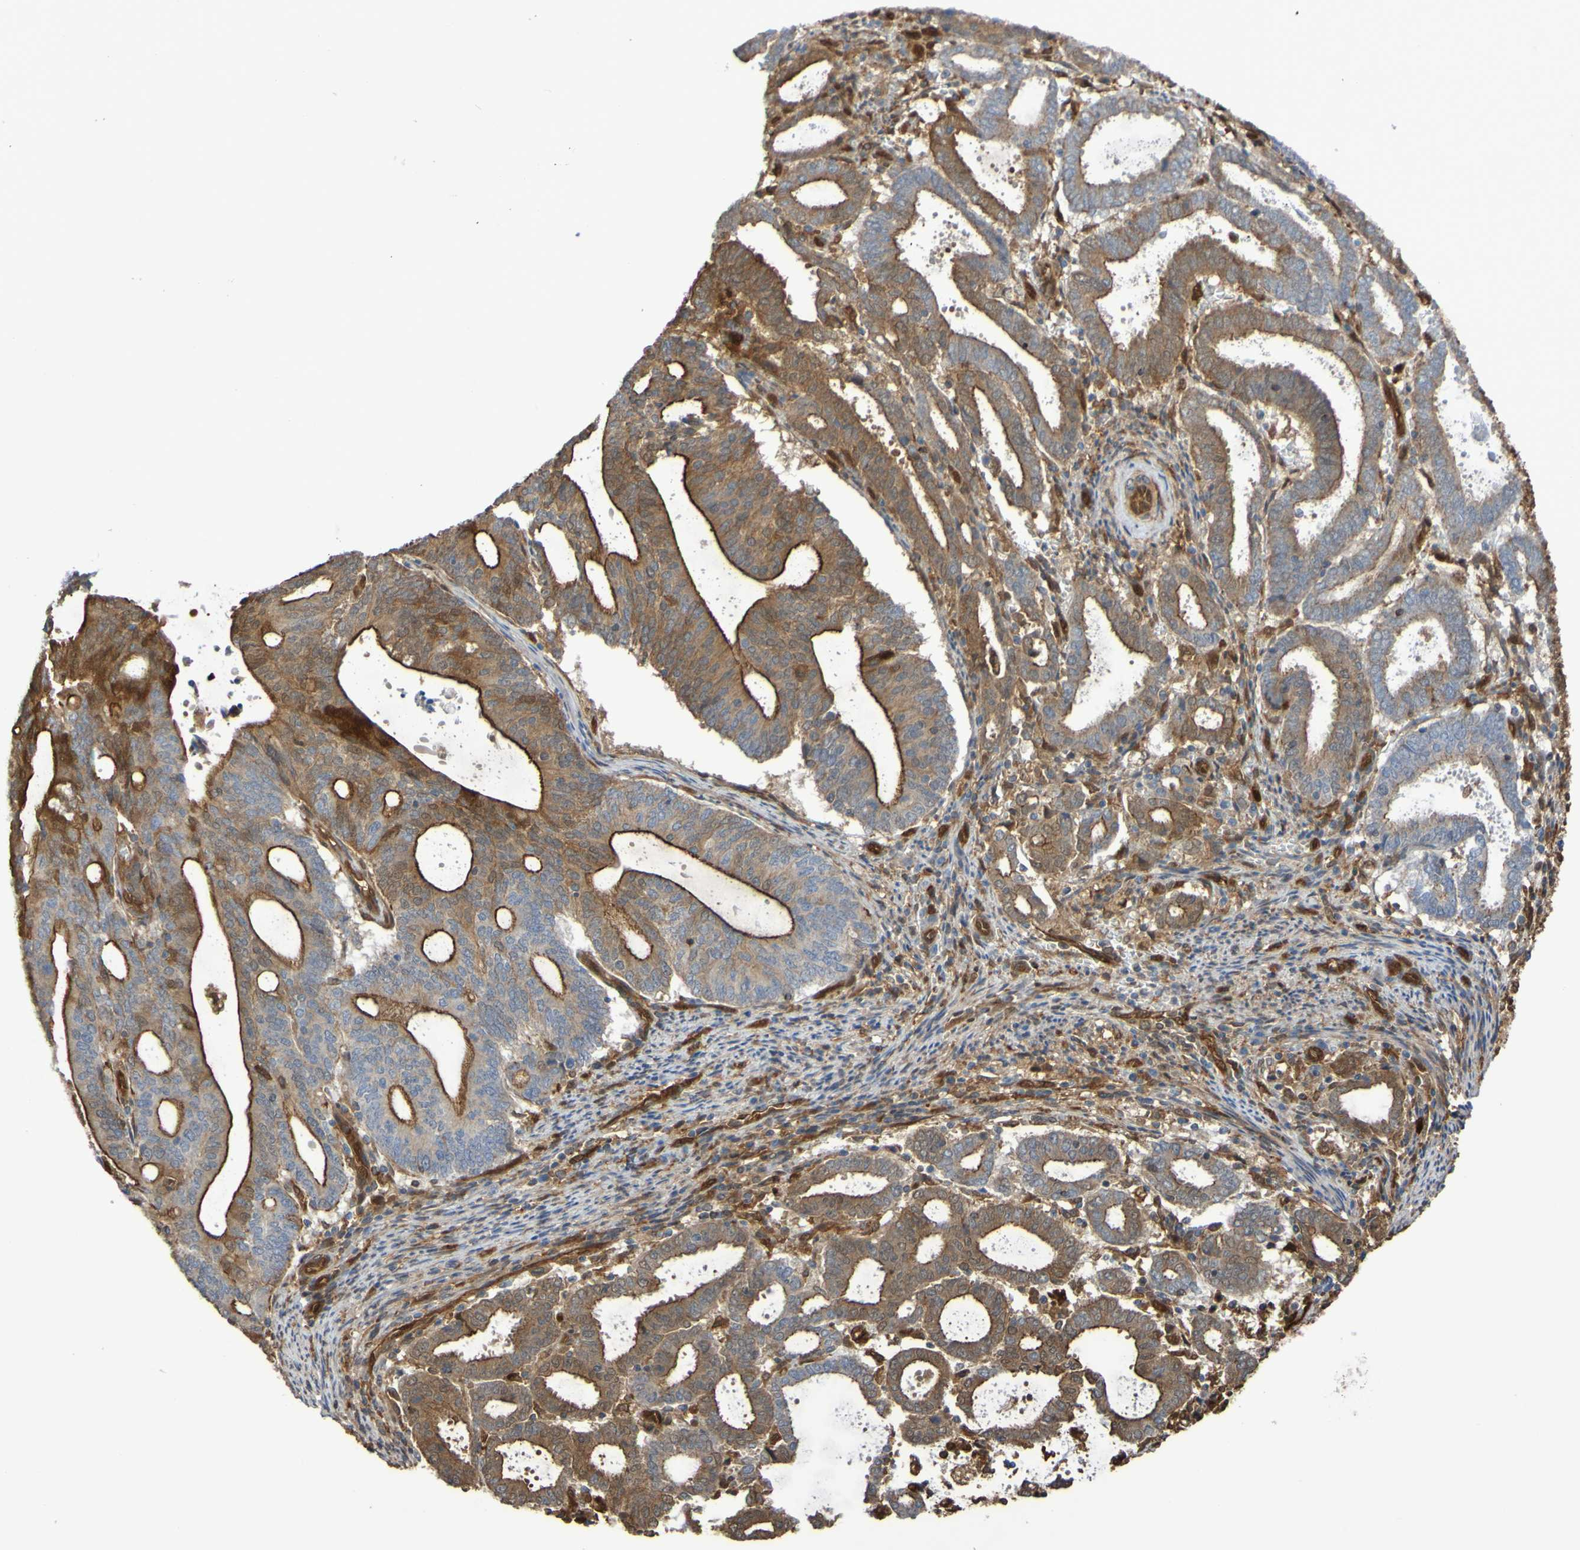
{"staining": {"intensity": "moderate", "quantity": "25%-75%", "location": "cytoplasmic/membranous"}, "tissue": "endometrial cancer", "cell_type": "Tumor cells", "image_type": "cancer", "snomed": [{"axis": "morphology", "description": "Adenocarcinoma, NOS"}, {"axis": "topography", "description": "Uterus"}], "caption": "Brown immunohistochemical staining in human endometrial cancer (adenocarcinoma) reveals moderate cytoplasmic/membranous positivity in about 25%-75% of tumor cells.", "gene": "SERPINB6", "patient": {"sex": "female", "age": 83}}